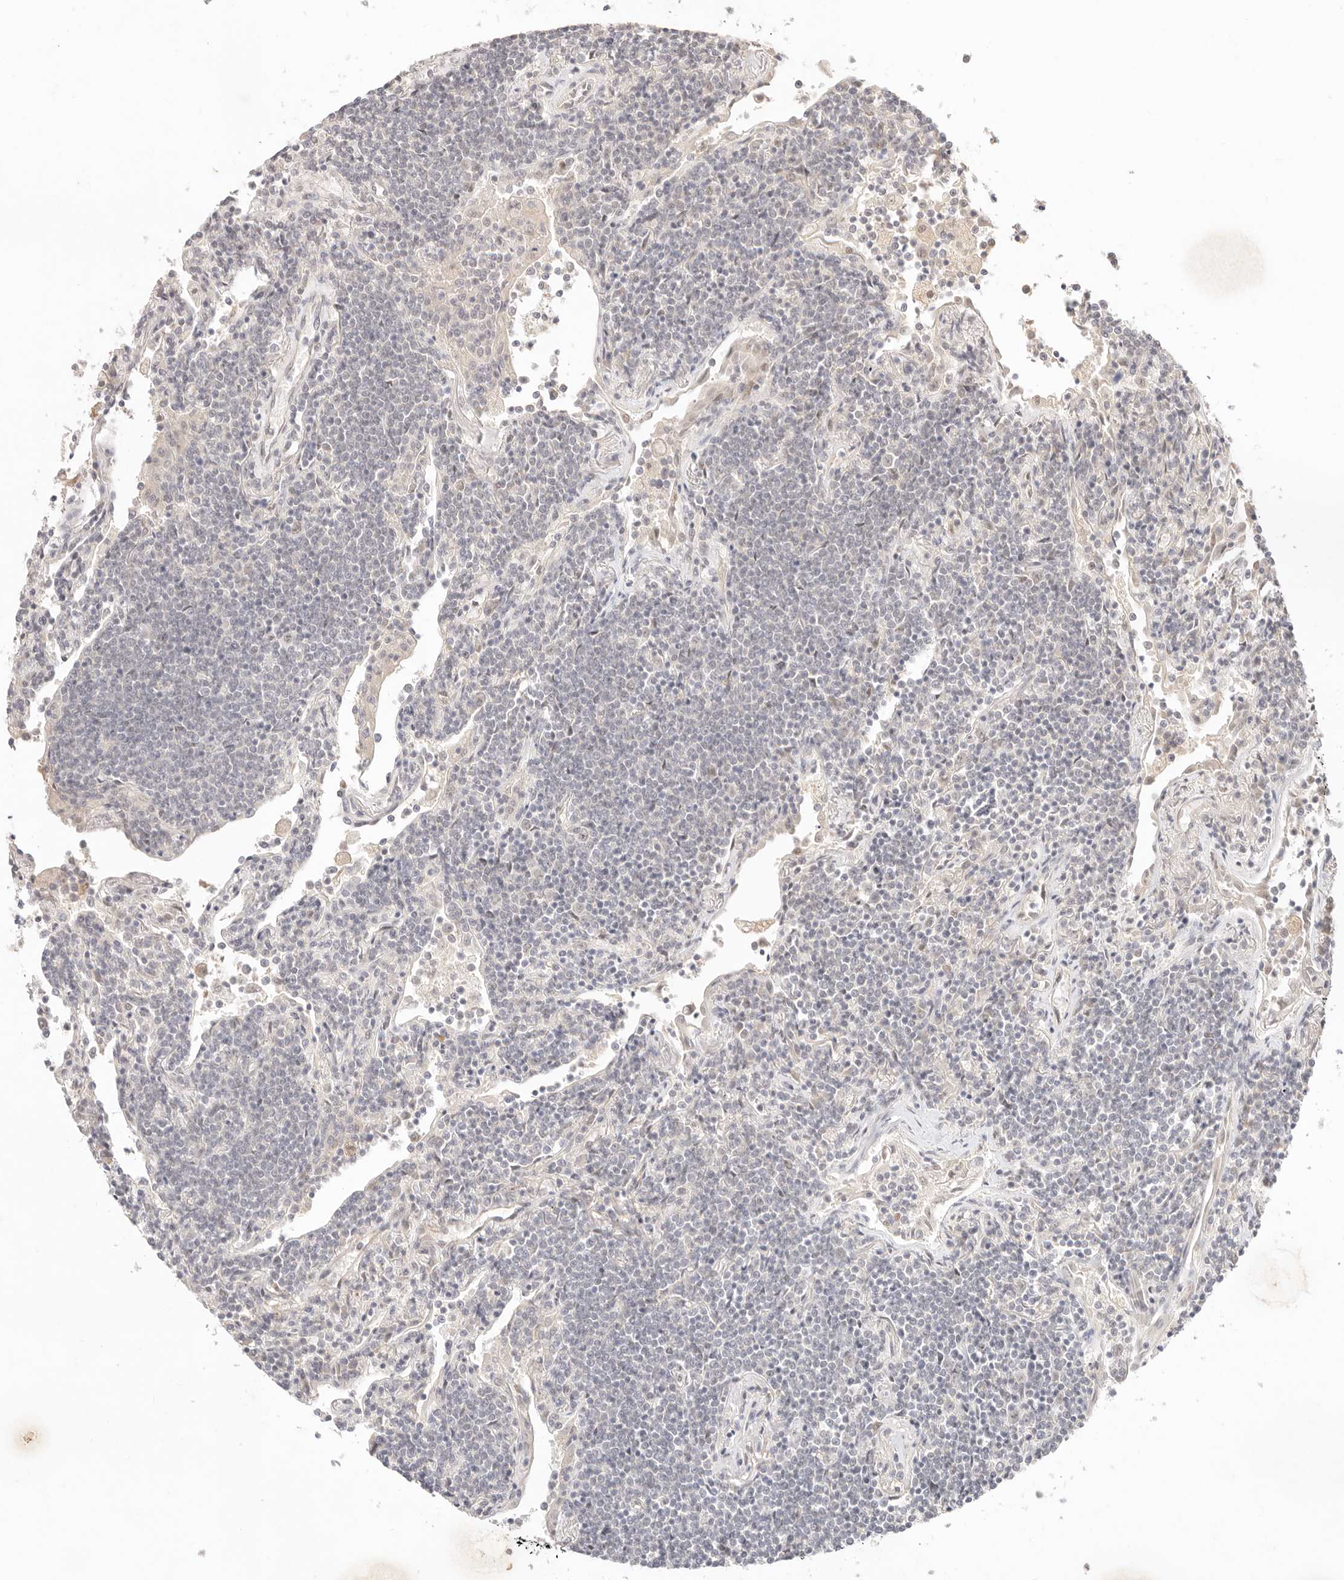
{"staining": {"intensity": "negative", "quantity": "none", "location": "none"}, "tissue": "lymphoma", "cell_type": "Tumor cells", "image_type": "cancer", "snomed": [{"axis": "morphology", "description": "Malignant lymphoma, non-Hodgkin's type, Low grade"}, {"axis": "topography", "description": "Lung"}], "caption": "Immunohistochemical staining of human lymphoma exhibits no significant staining in tumor cells. Nuclei are stained in blue.", "gene": "GPR156", "patient": {"sex": "female", "age": 71}}